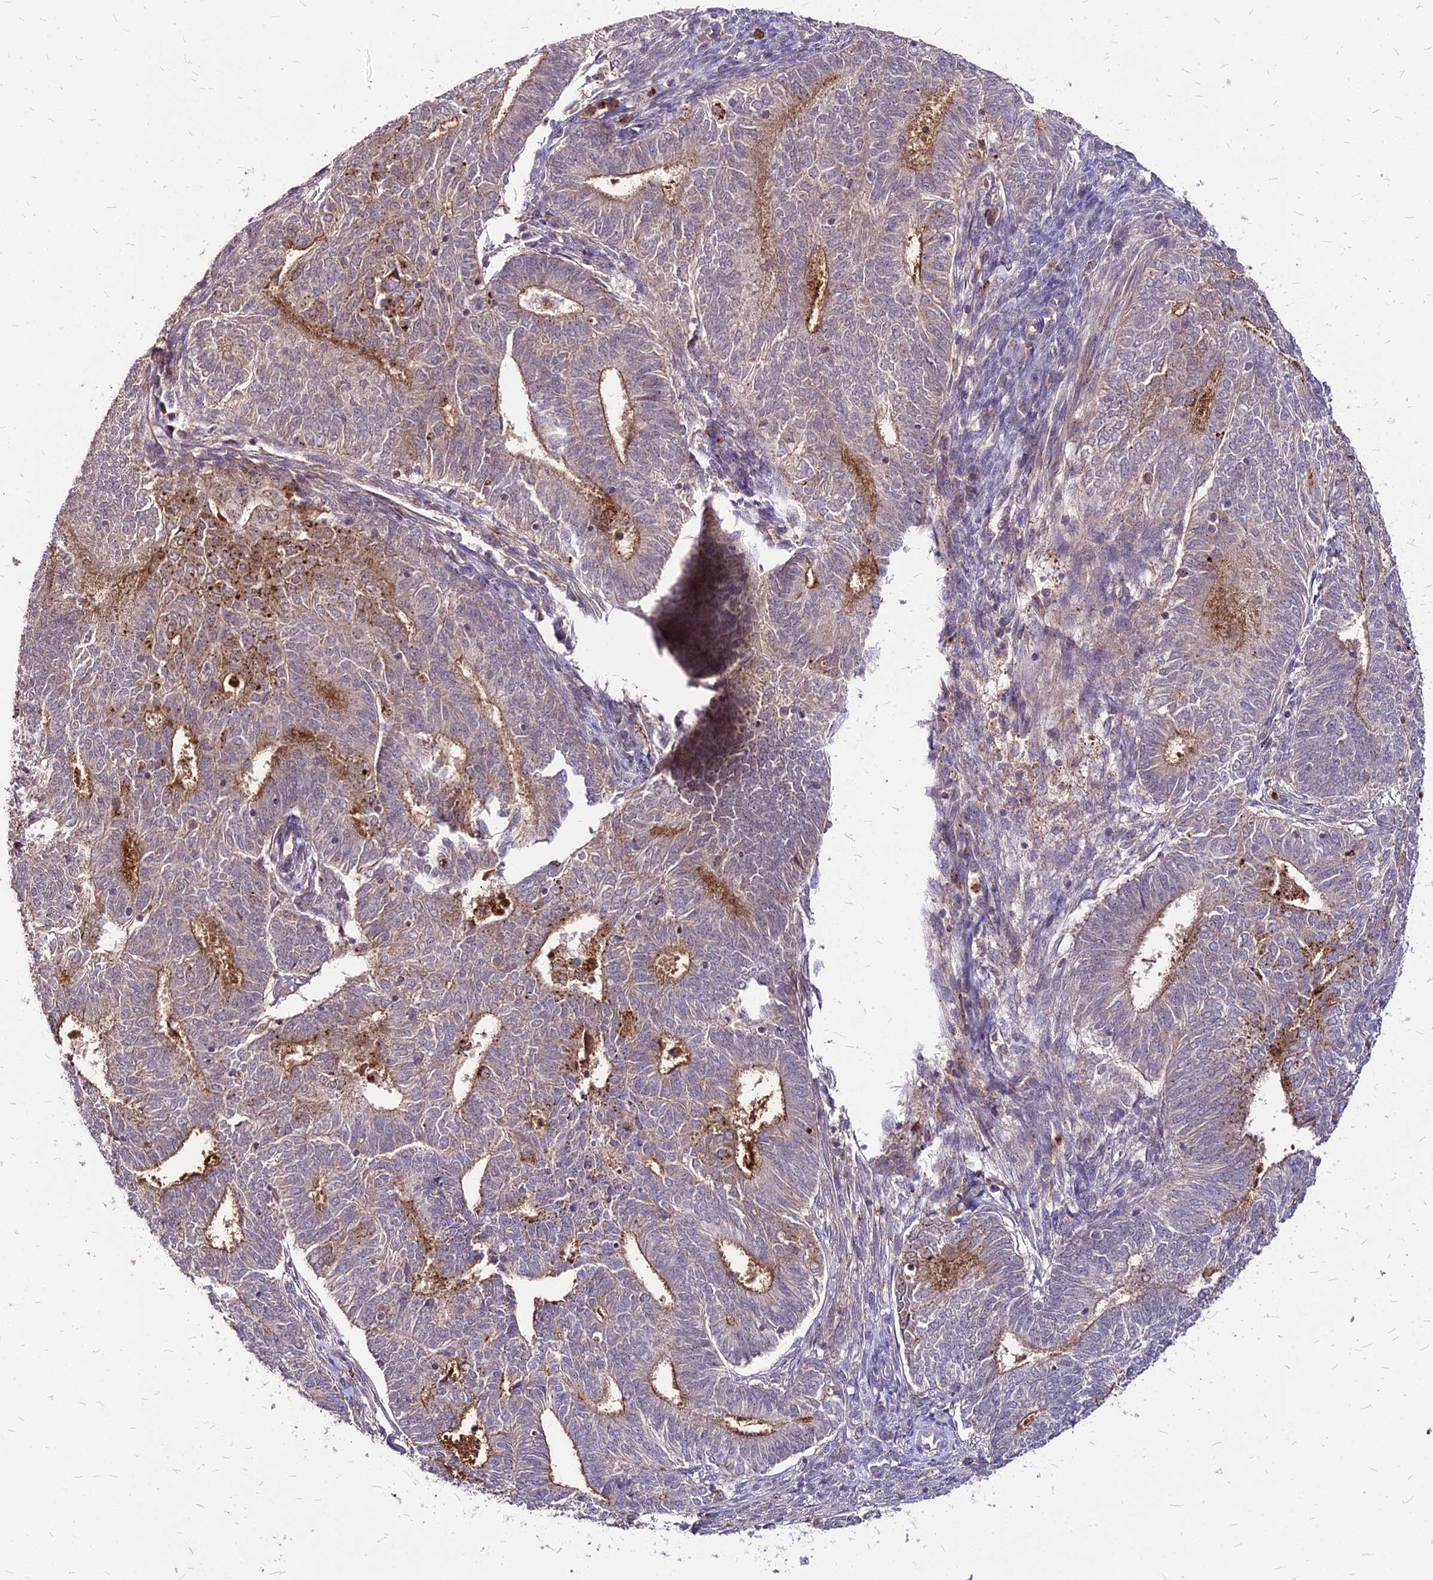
{"staining": {"intensity": "moderate", "quantity": "<25%", "location": "cytoplasmic/membranous"}, "tissue": "endometrial cancer", "cell_type": "Tumor cells", "image_type": "cancer", "snomed": [{"axis": "morphology", "description": "Adenocarcinoma, NOS"}, {"axis": "topography", "description": "Endometrium"}], "caption": "Tumor cells exhibit moderate cytoplasmic/membranous staining in about <25% of cells in endometrial adenocarcinoma.", "gene": "APBA3", "patient": {"sex": "female", "age": 62}}